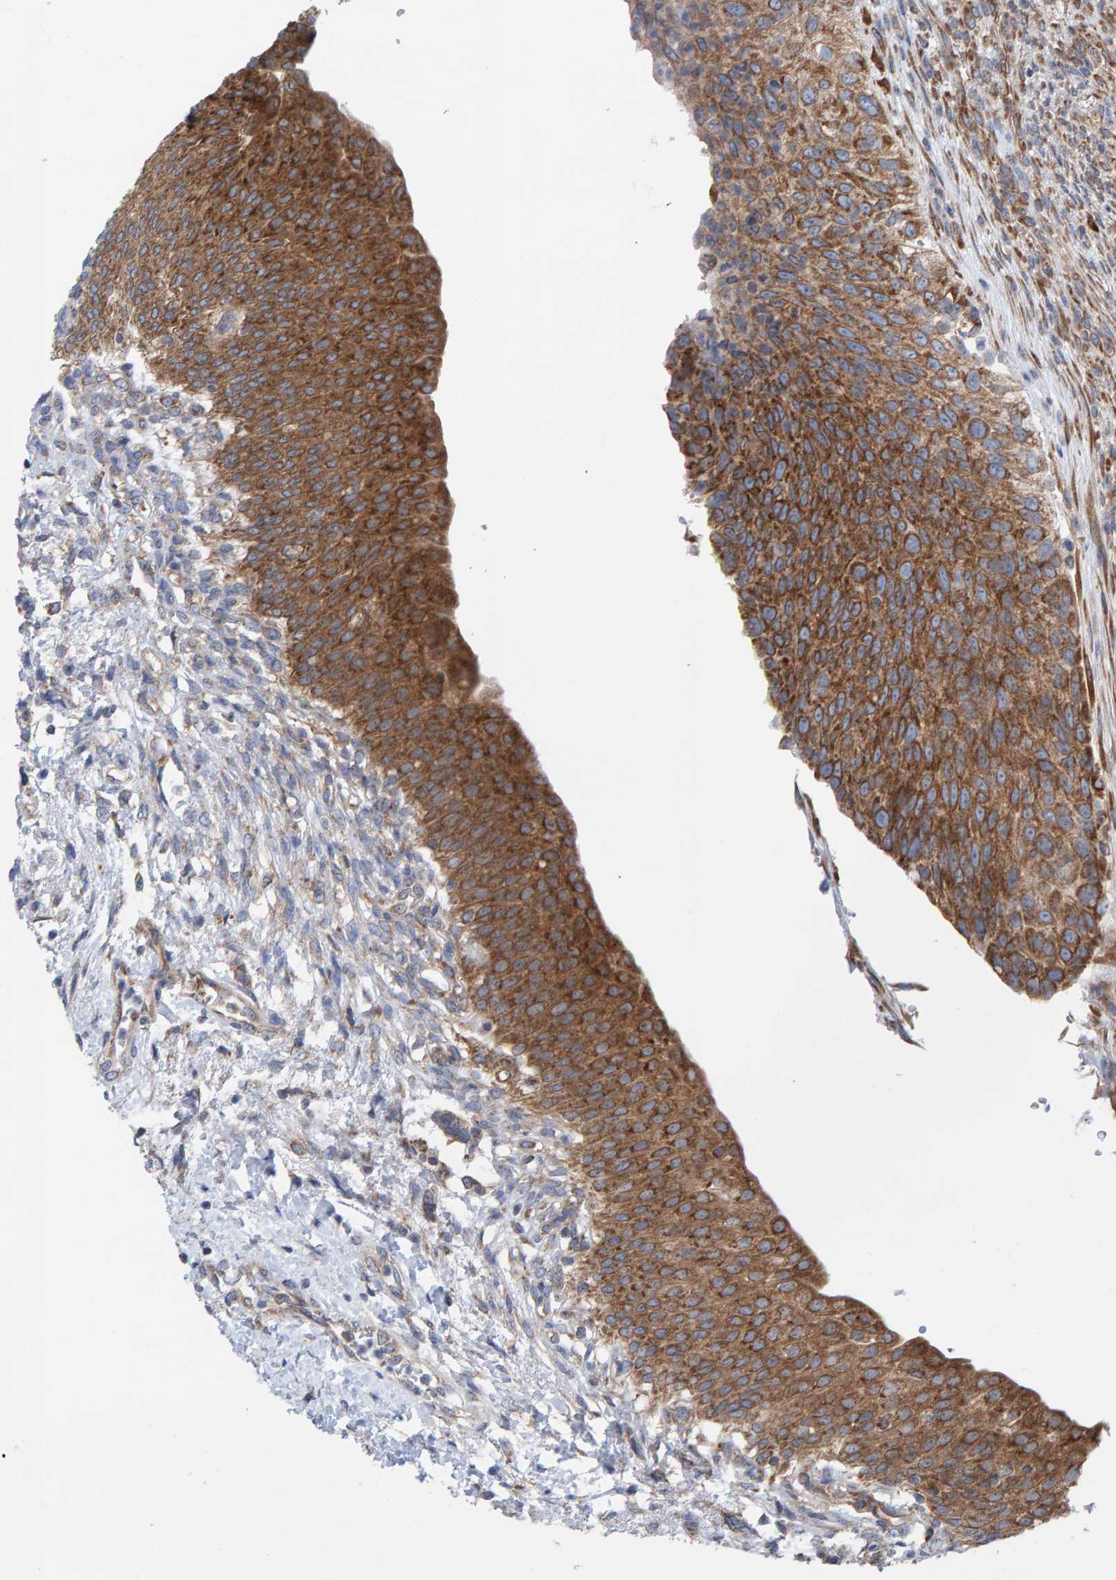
{"staining": {"intensity": "moderate", "quantity": ">75%", "location": "cytoplasmic/membranous"}, "tissue": "urinary bladder", "cell_type": "Urothelial cells", "image_type": "normal", "snomed": [{"axis": "morphology", "description": "Normal tissue, NOS"}, {"axis": "topography", "description": "Urinary bladder"}], "caption": "Immunohistochemistry micrograph of unremarkable urinary bladder: human urinary bladder stained using immunohistochemistry (IHC) displays medium levels of moderate protein expression localized specifically in the cytoplasmic/membranous of urothelial cells, appearing as a cytoplasmic/membranous brown color.", "gene": "CDK5RAP3", "patient": {"sex": "female", "age": 60}}